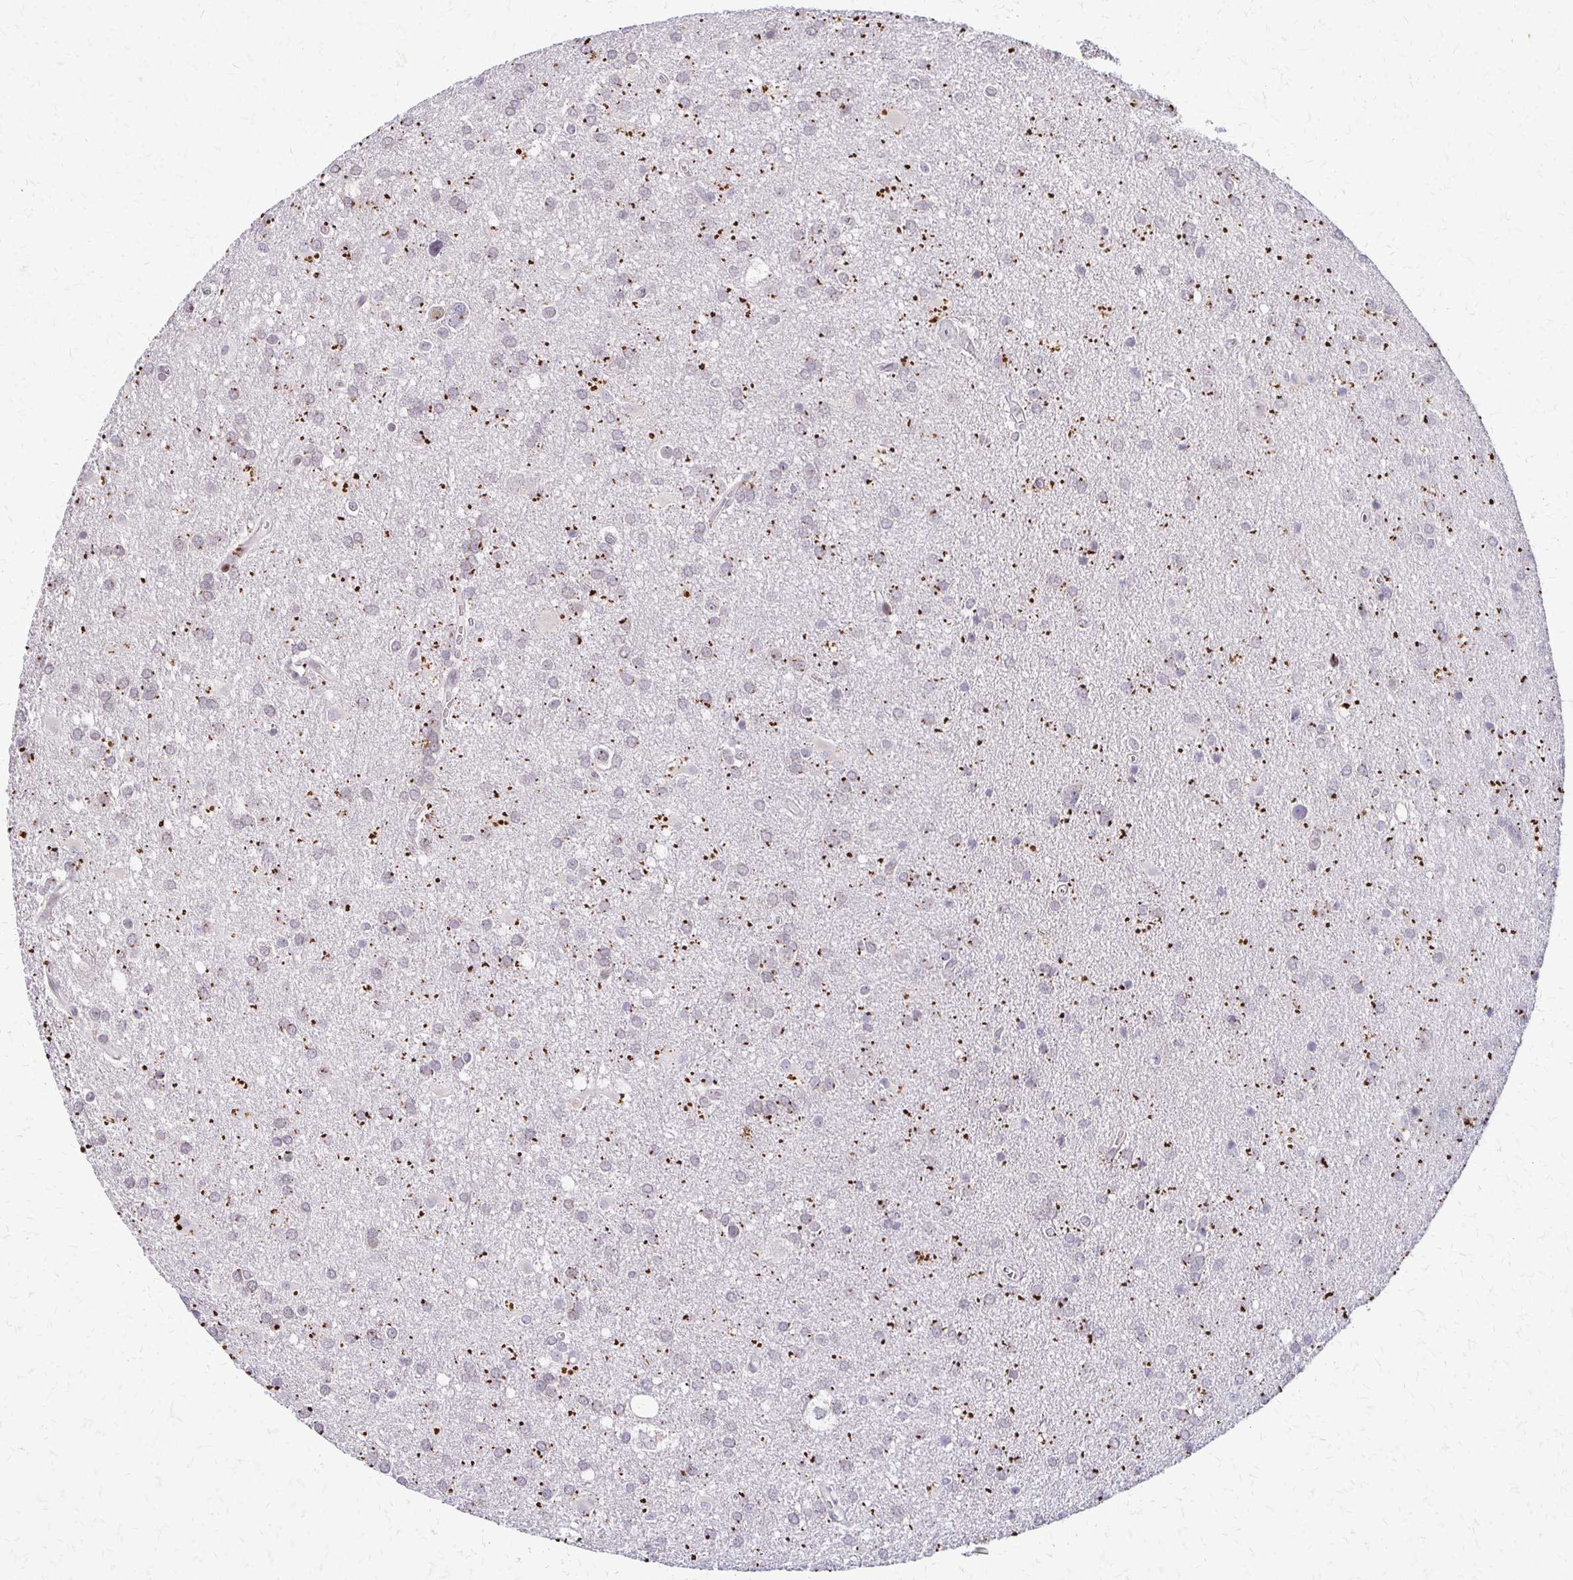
{"staining": {"intensity": "moderate", "quantity": "<25%", "location": "nuclear"}, "tissue": "glioma", "cell_type": "Tumor cells", "image_type": "cancer", "snomed": [{"axis": "morphology", "description": "Glioma, malignant, Low grade"}, {"axis": "topography", "description": "Brain"}], "caption": "Immunohistochemistry image of neoplastic tissue: low-grade glioma (malignant) stained using immunohistochemistry (IHC) demonstrates low levels of moderate protein expression localized specifically in the nuclear of tumor cells, appearing as a nuclear brown color.", "gene": "TRIR", "patient": {"sex": "male", "age": 66}}